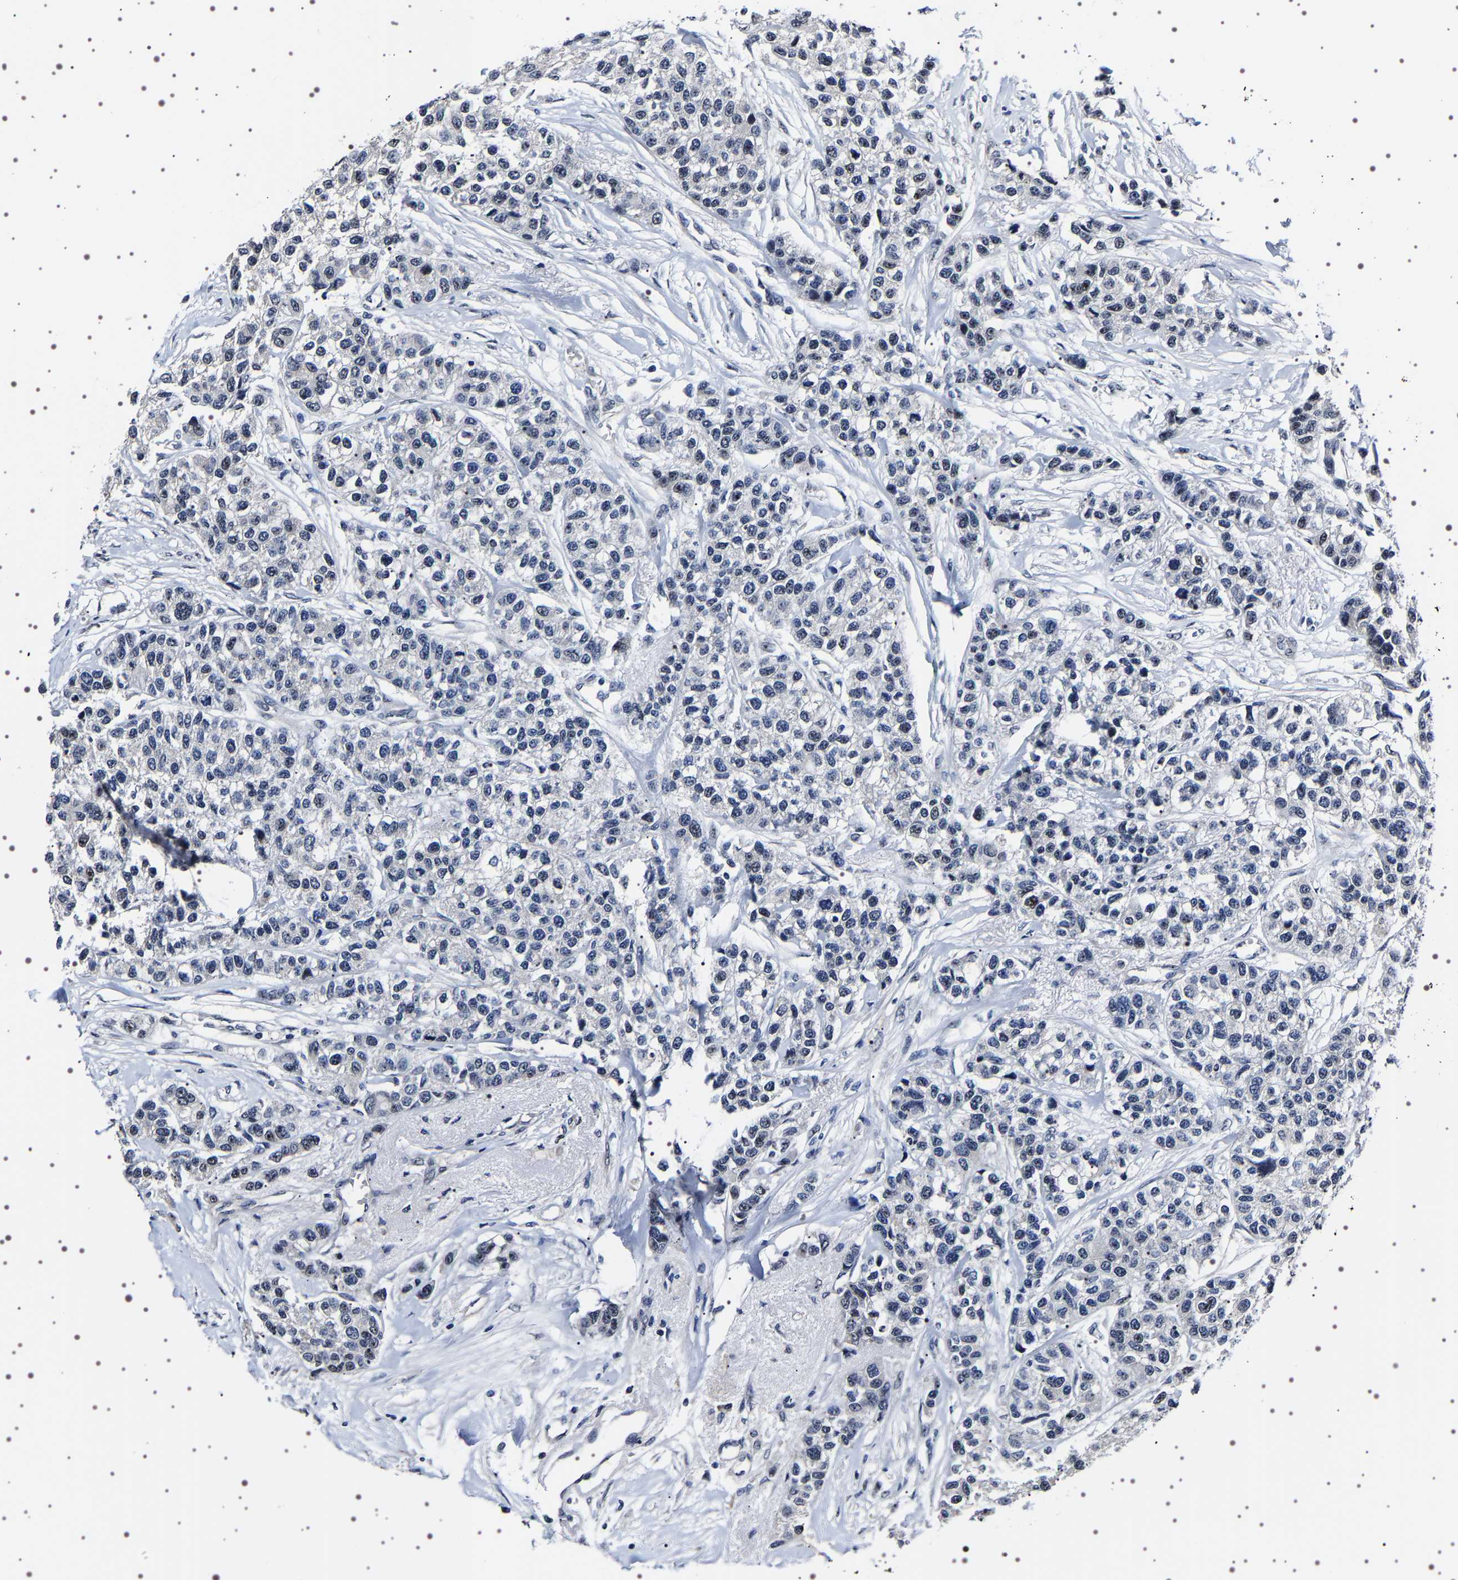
{"staining": {"intensity": "weak", "quantity": "<25%", "location": "nuclear"}, "tissue": "breast cancer", "cell_type": "Tumor cells", "image_type": "cancer", "snomed": [{"axis": "morphology", "description": "Duct carcinoma"}, {"axis": "topography", "description": "Breast"}], "caption": "Tumor cells are negative for protein expression in human intraductal carcinoma (breast). (Stains: DAB (3,3'-diaminobenzidine) immunohistochemistry with hematoxylin counter stain, Microscopy: brightfield microscopy at high magnification).", "gene": "GNL3", "patient": {"sex": "female", "age": 51}}